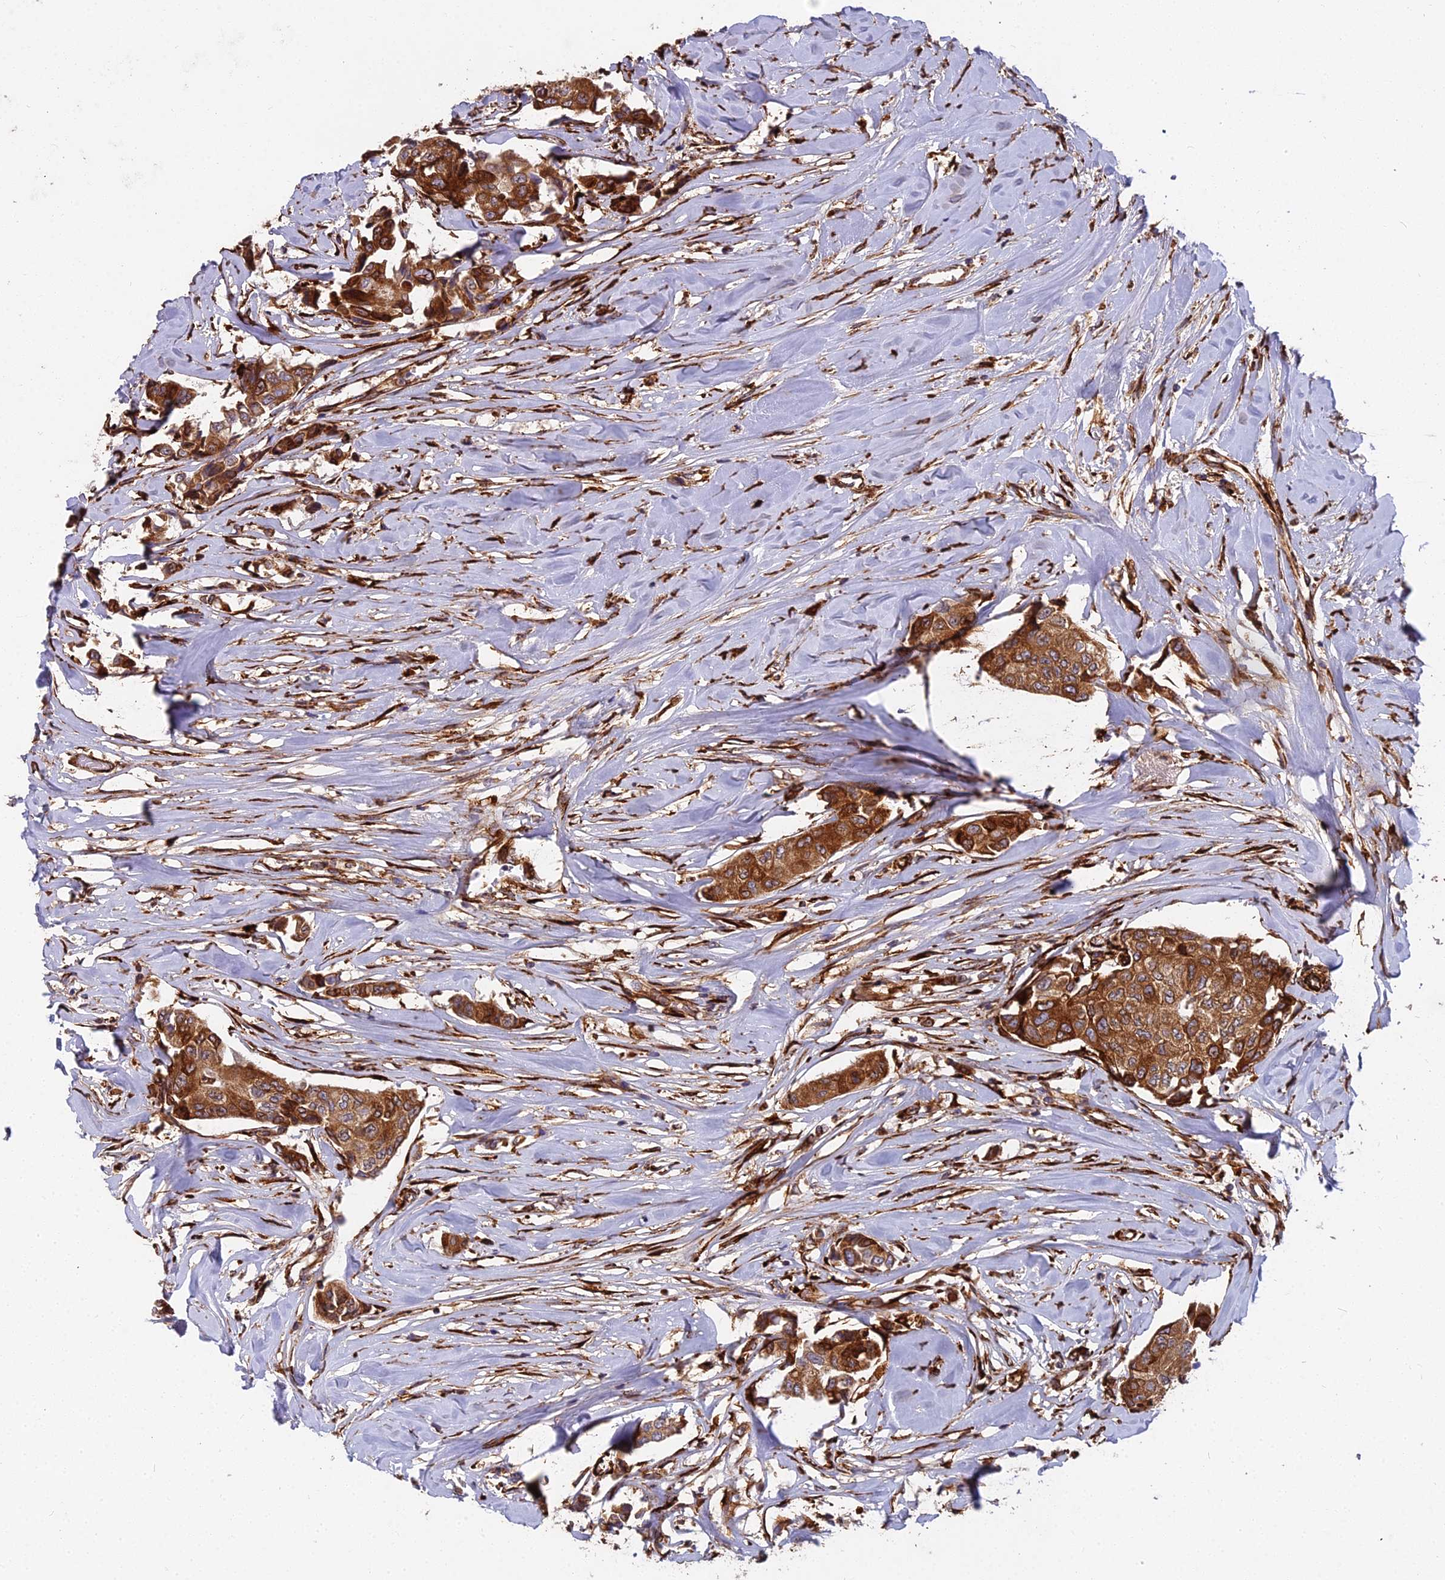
{"staining": {"intensity": "strong", "quantity": ">75%", "location": "cytoplasmic/membranous"}, "tissue": "breast cancer", "cell_type": "Tumor cells", "image_type": "cancer", "snomed": [{"axis": "morphology", "description": "Duct carcinoma"}, {"axis": "topography", "description": "Breast"}], "caption": "Breast cancer (infiltrating ductal carcinoma) was stained to show a protein in brown. There is high levels of strong cytoplasmic/membranous expression in about >75% of tumor cells.", "gene": "NDUFAF7", "patient": {"sex": "female", "age": 80}}